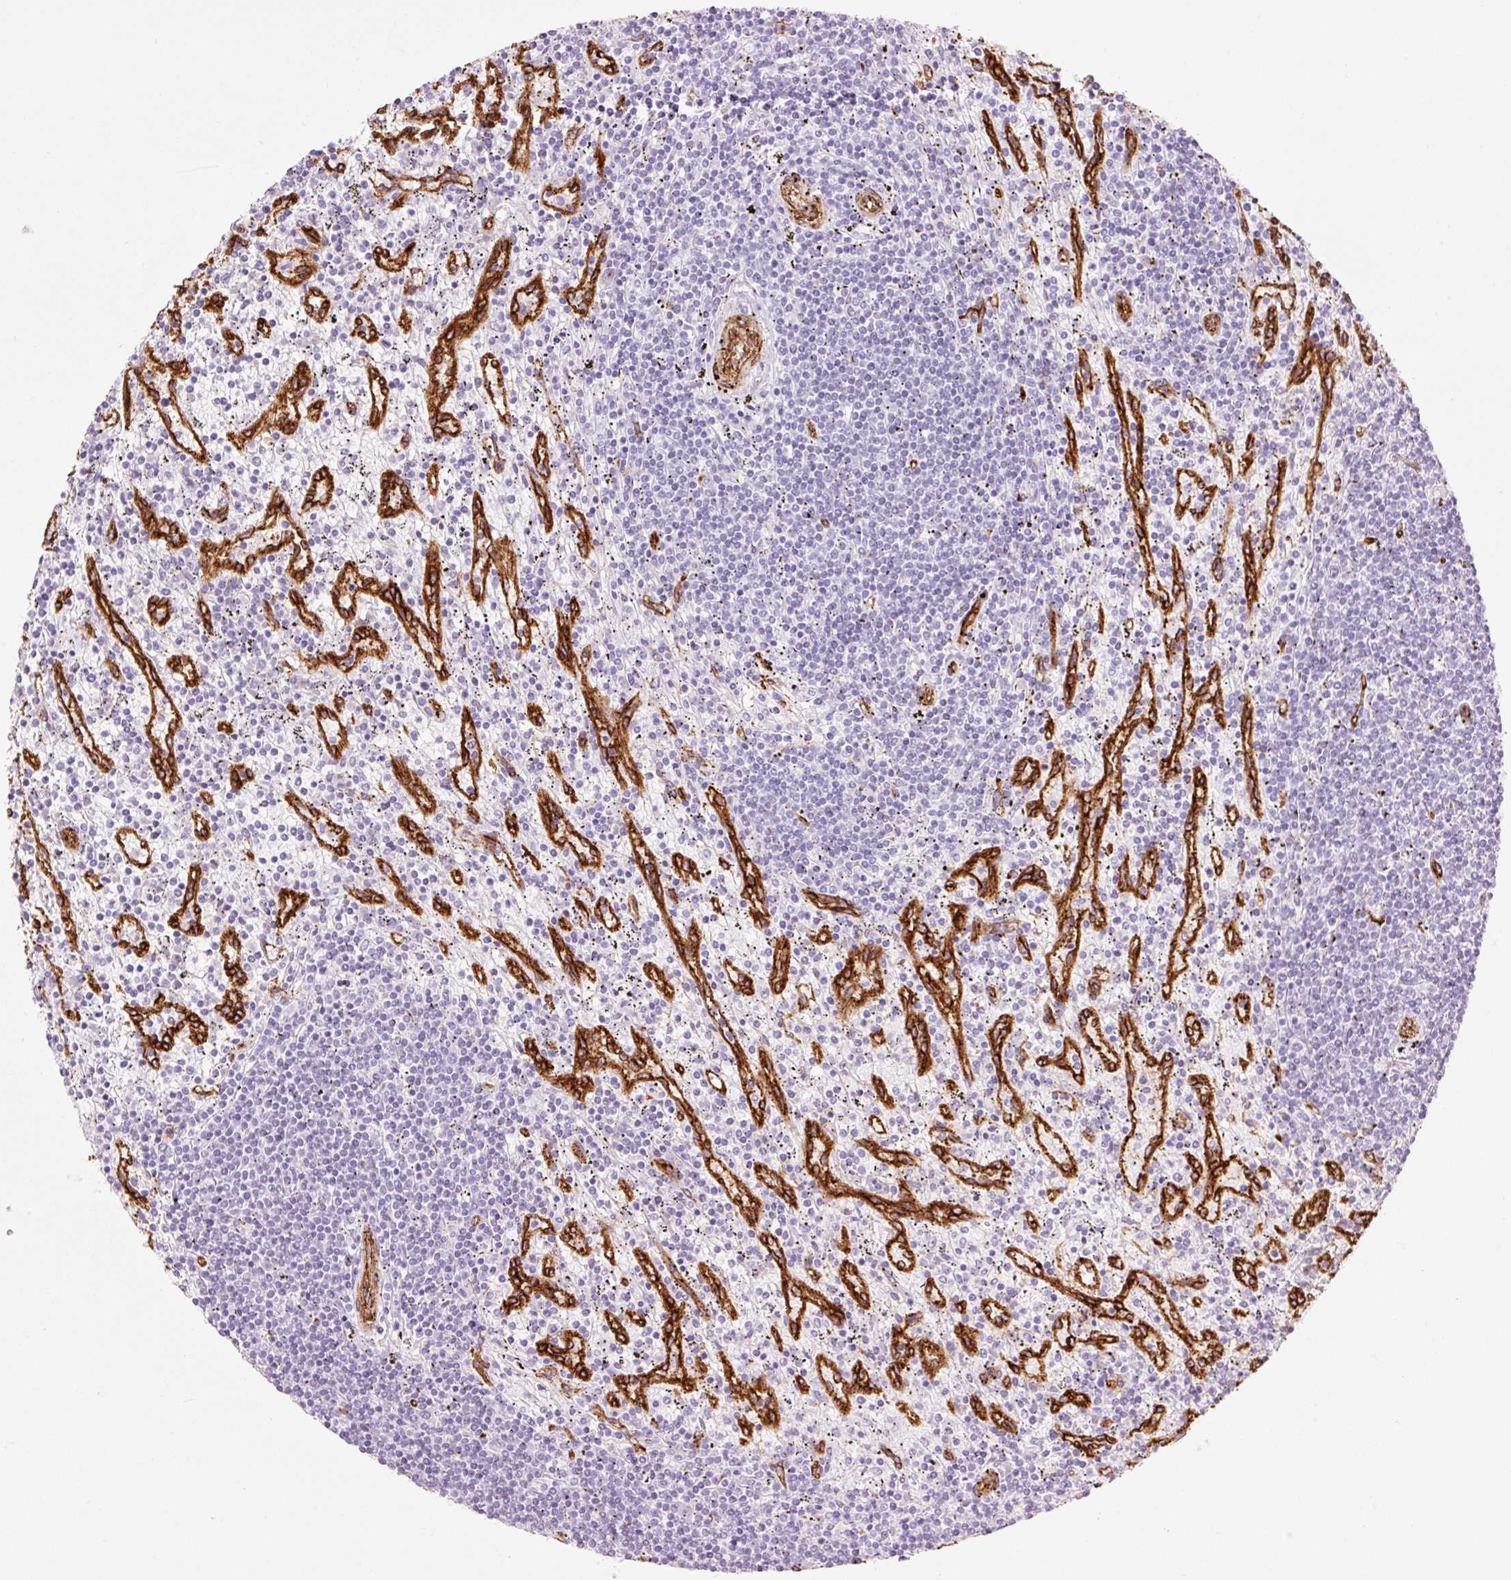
{"staining": {"intensity": "negative", "quantity": "none", "location": "none"}, "tissue": "lymphoma", "cell_type": "Tumor cells", "image_type": "cancer", "snomed": [{"axis": "morphology", "description": "Malignant lymphoma, non-Hodgkin's type, Low grade"}, {"axis": "topography", "description": "Spleen"}], "caption": "An image of lymphoma stained for a protein reveals no brown staining in tumor cells. (Immunohistochemistry (ihc), brightfield microscopy, high magnification).", "gene": "CAV1", "patient": {"sex": "male", "age": 76}}